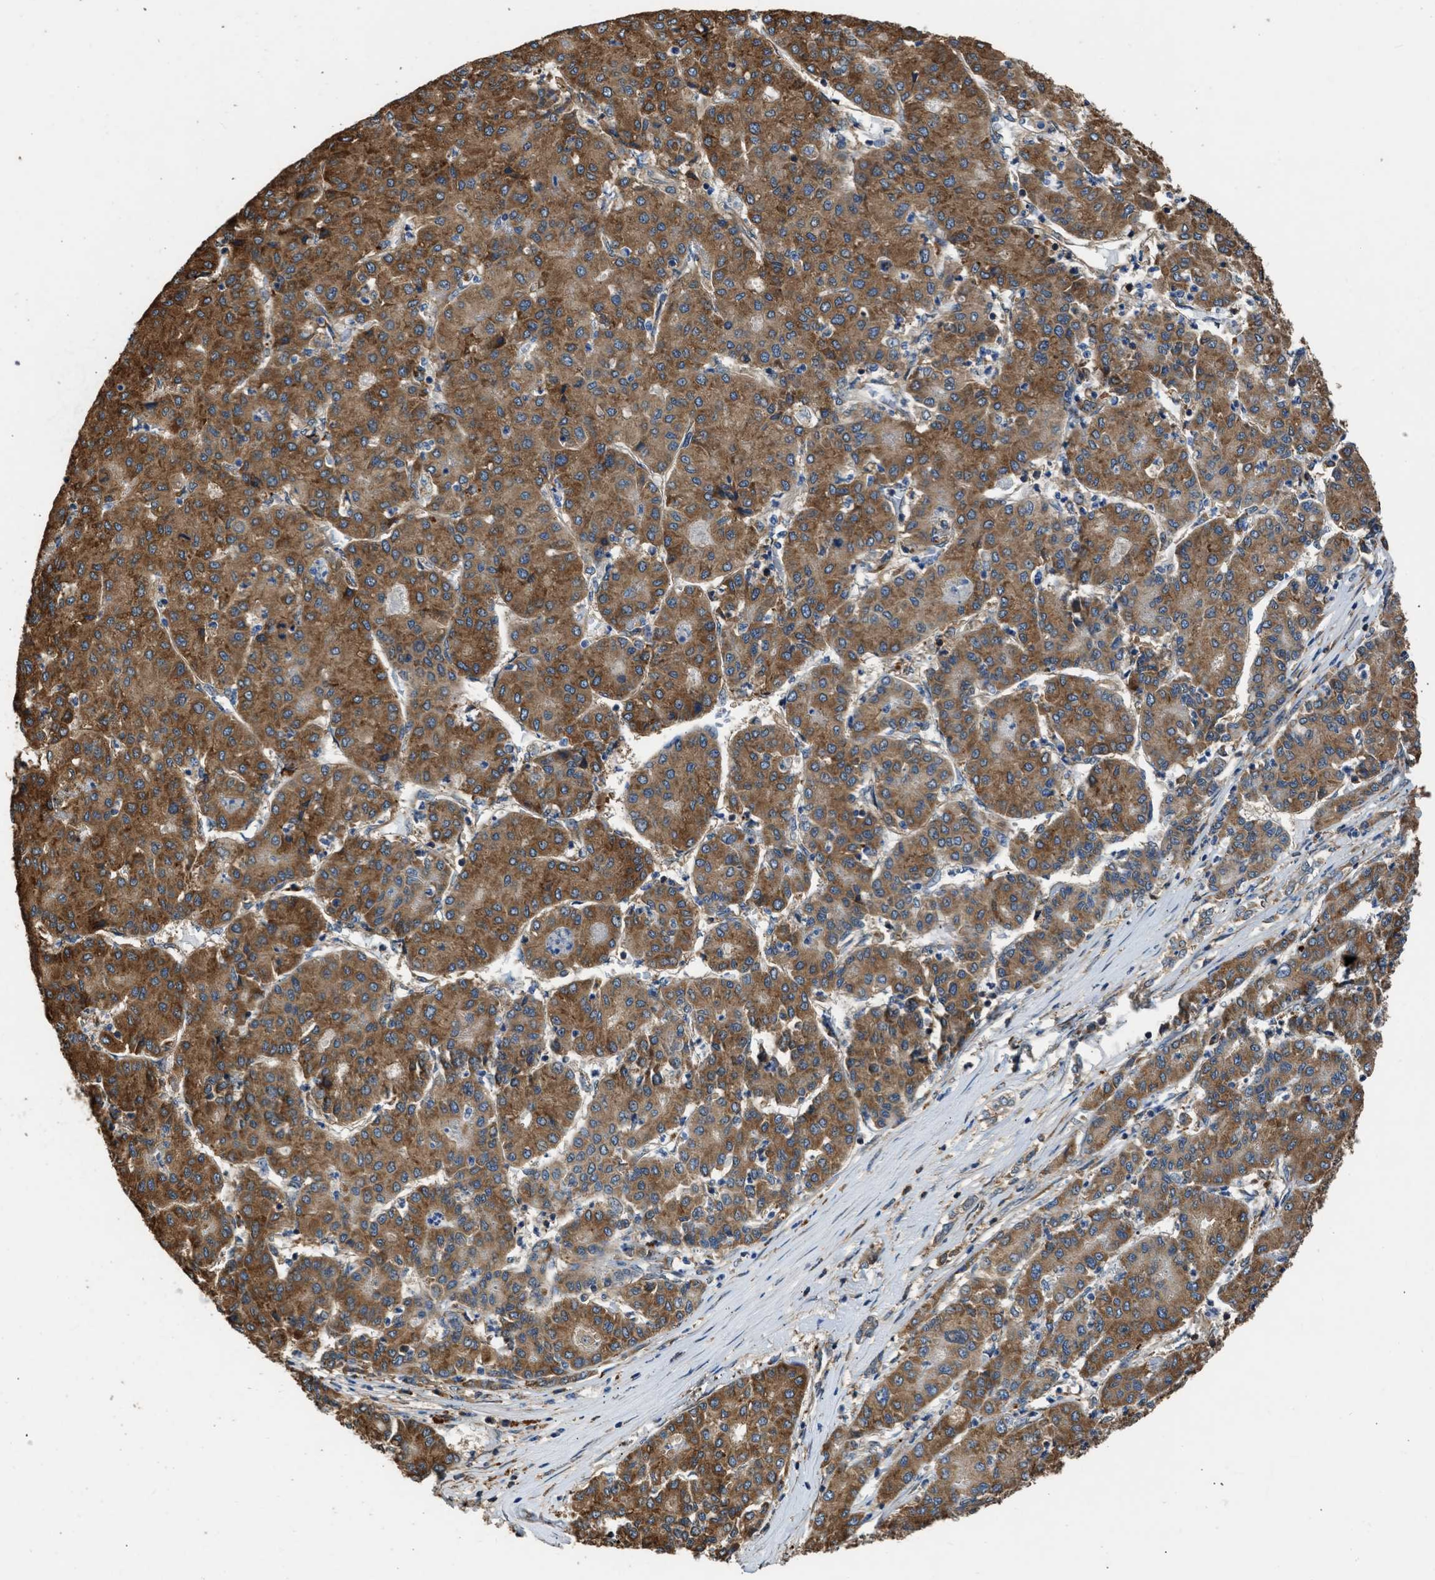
{"staining": {"intensity": "moderate", "quantity": ">75%", "location": "cytoplasmic/membranous"}, "tissue": "liver cancer", "cell_type": "Tumor cells", "image_type": "cancer", "snomed": [{"axis": "morphology", "description": "Carcinoma, Hepatocellular, NOS"}, {"axis": "topography", "description": "Liver"}], "caption": "Protein expression analysis of human liver cancer reveals moderate cytoplasmic/membranous staining in about >75% of tumor cells. The staining was performed using DAB (3,3'-diaminobenzidine) to visualize the protein expression in brown, while the nuclei were stained in blue with hematoxylin (Magnification: 20x).", "gene": "SLC36A4", "patient": {"sex": "male", "age": 65}}